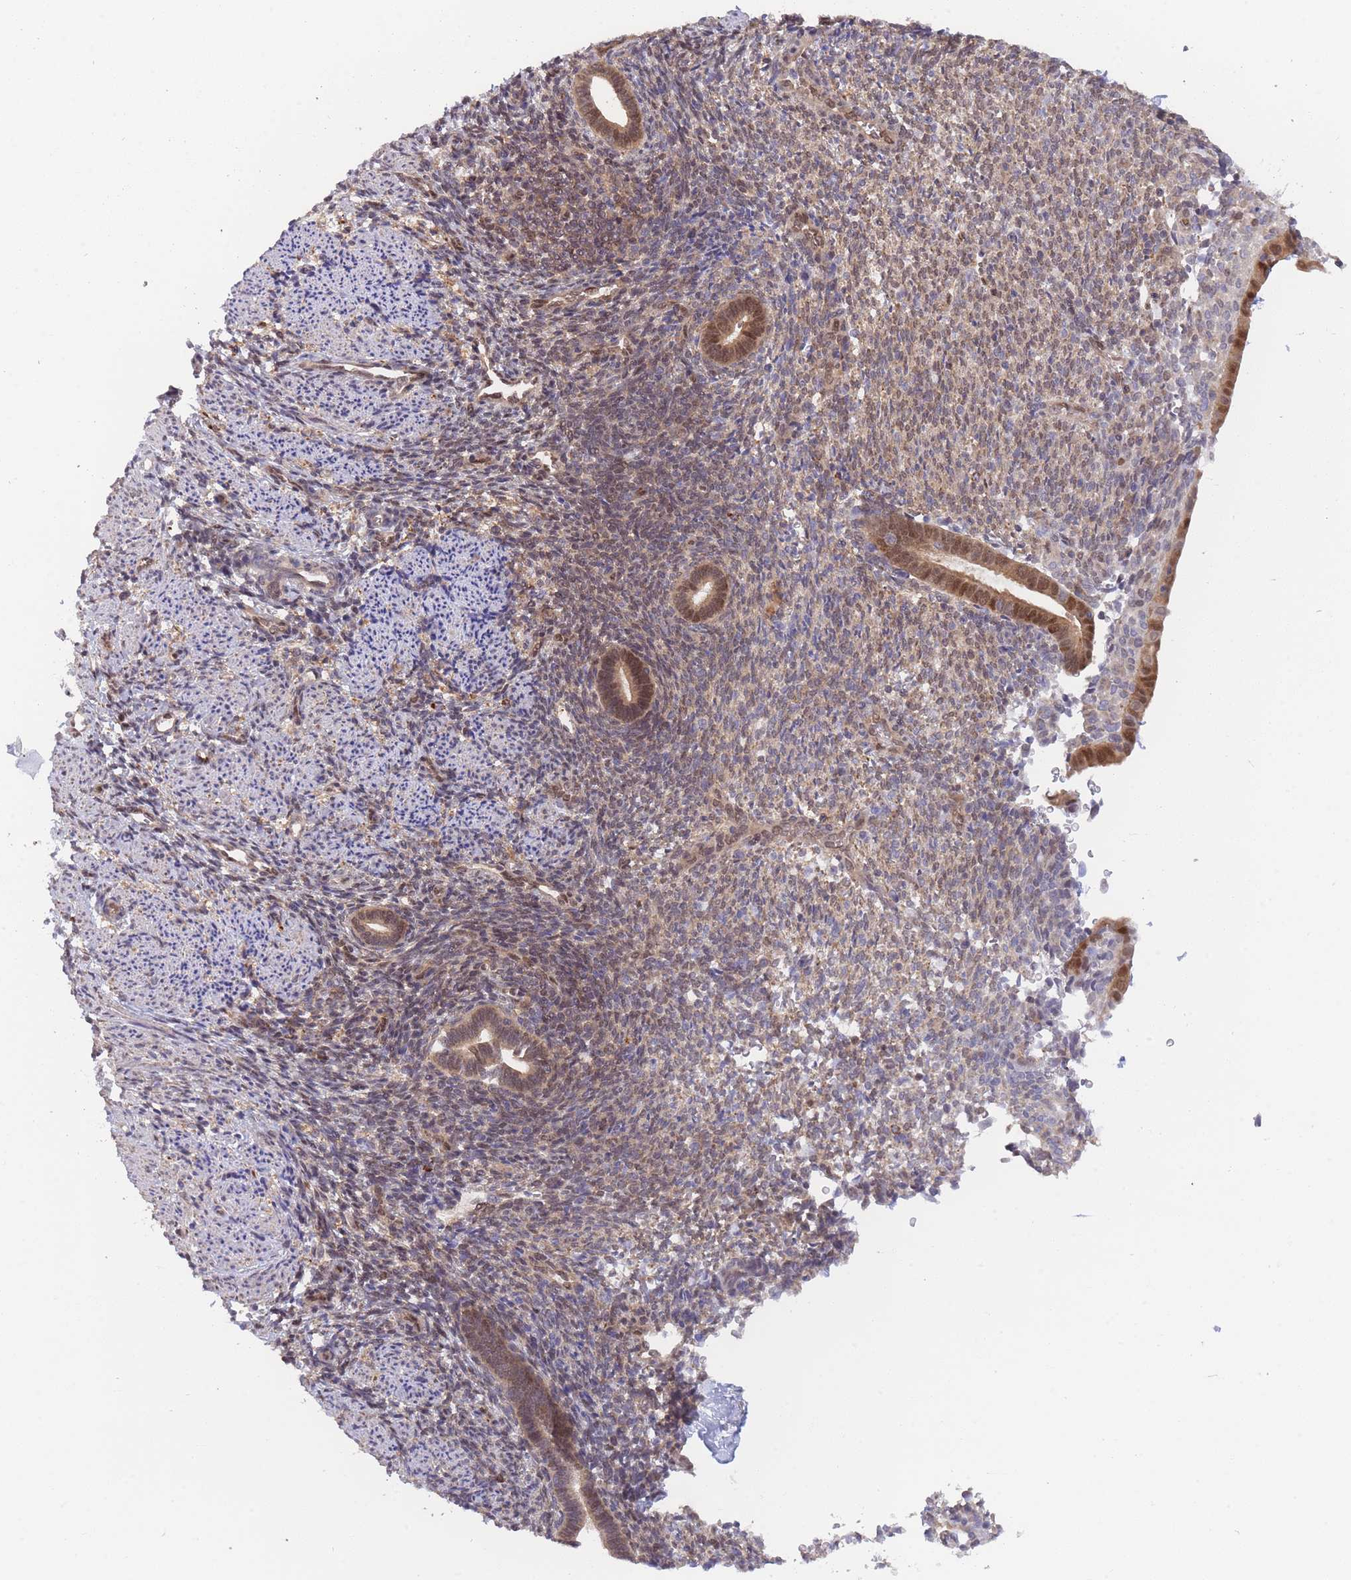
{"staining": {"intensity": "moderate", "quantity": "25%-75%", "location": "cytoplasmic/membranous"}, "tissue": "endometrium", "cell_type": "Cells in endometrial stroma", "image_type": "normal", "snomed": [{"axis": "morphology", "description": "Normal tissue, NOS"}, {"axis": "topography", "description": "Endometrium"}], "caption": "The photomicrograph reveals immunohistochemical staining of benign endometrium. There is moderate cytoplasmic/membranous staining is identified in about 25%-75% of cells in endometrial stroma.", "gene": "NSFL1C", "patient": {"sex": "female", "age": 32}}